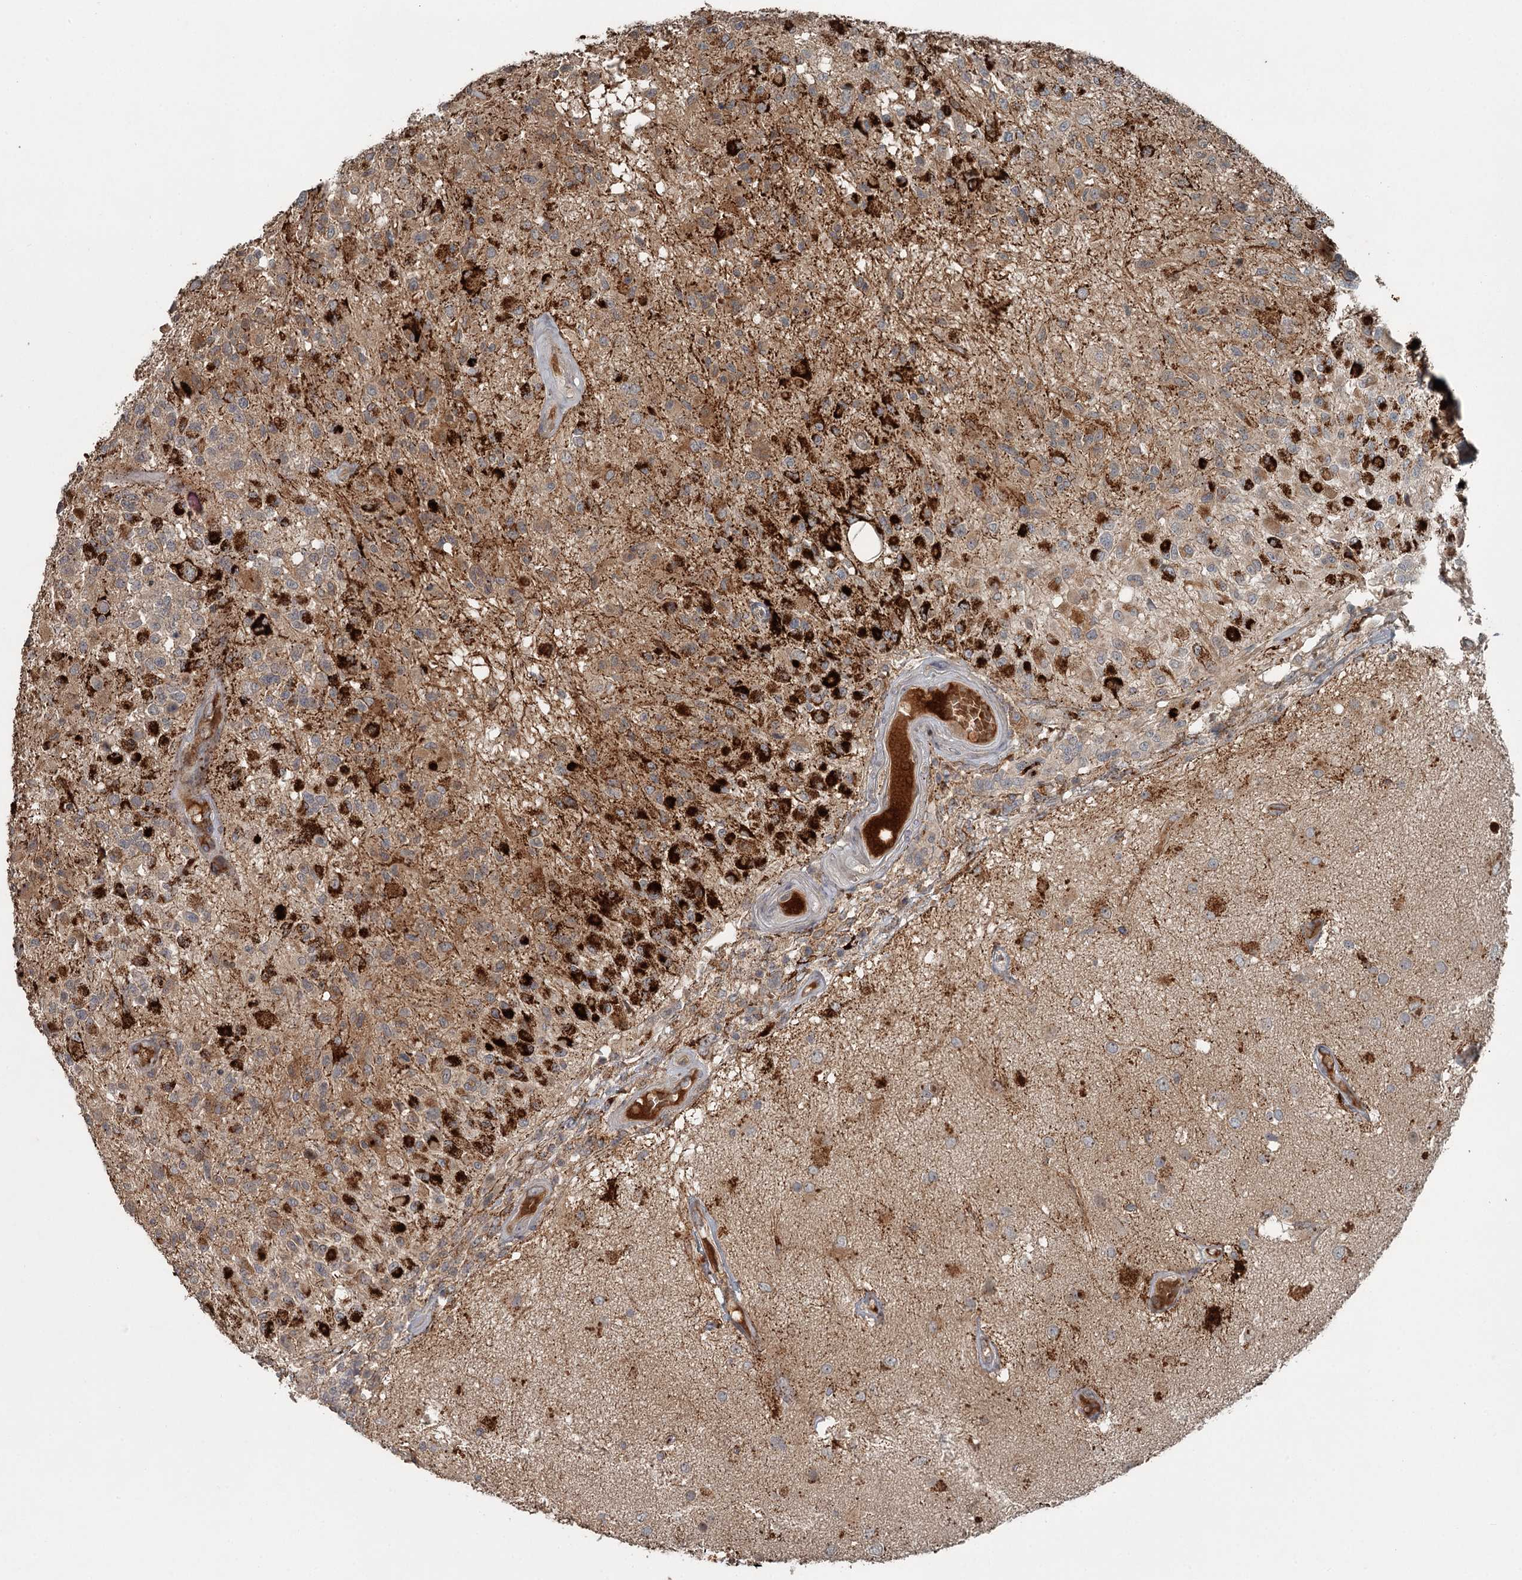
{"staining": {"intensity": "strong", "quantity": "<25%", "location": "cytoplasmic/membranous"}, "tissue": "glioma", "cell_type": "Tumor cells", "image_type": "cancer", "snomed": [{"axis": "morphology", "description": "Glioma, malignant, High grade"}, {"axis": "morphology", "description": "Glioblastoma, NOS"}, {"axis": "topography", "description": "Brain"}], "caption": "Tumor cells reveal medium levels of strong cytoplasmic/membranous positivity in approximately <25% of cells in human glioblastoma.", "gene": "SLC39A8", "patient": {"sex": "male", "age": 60}}